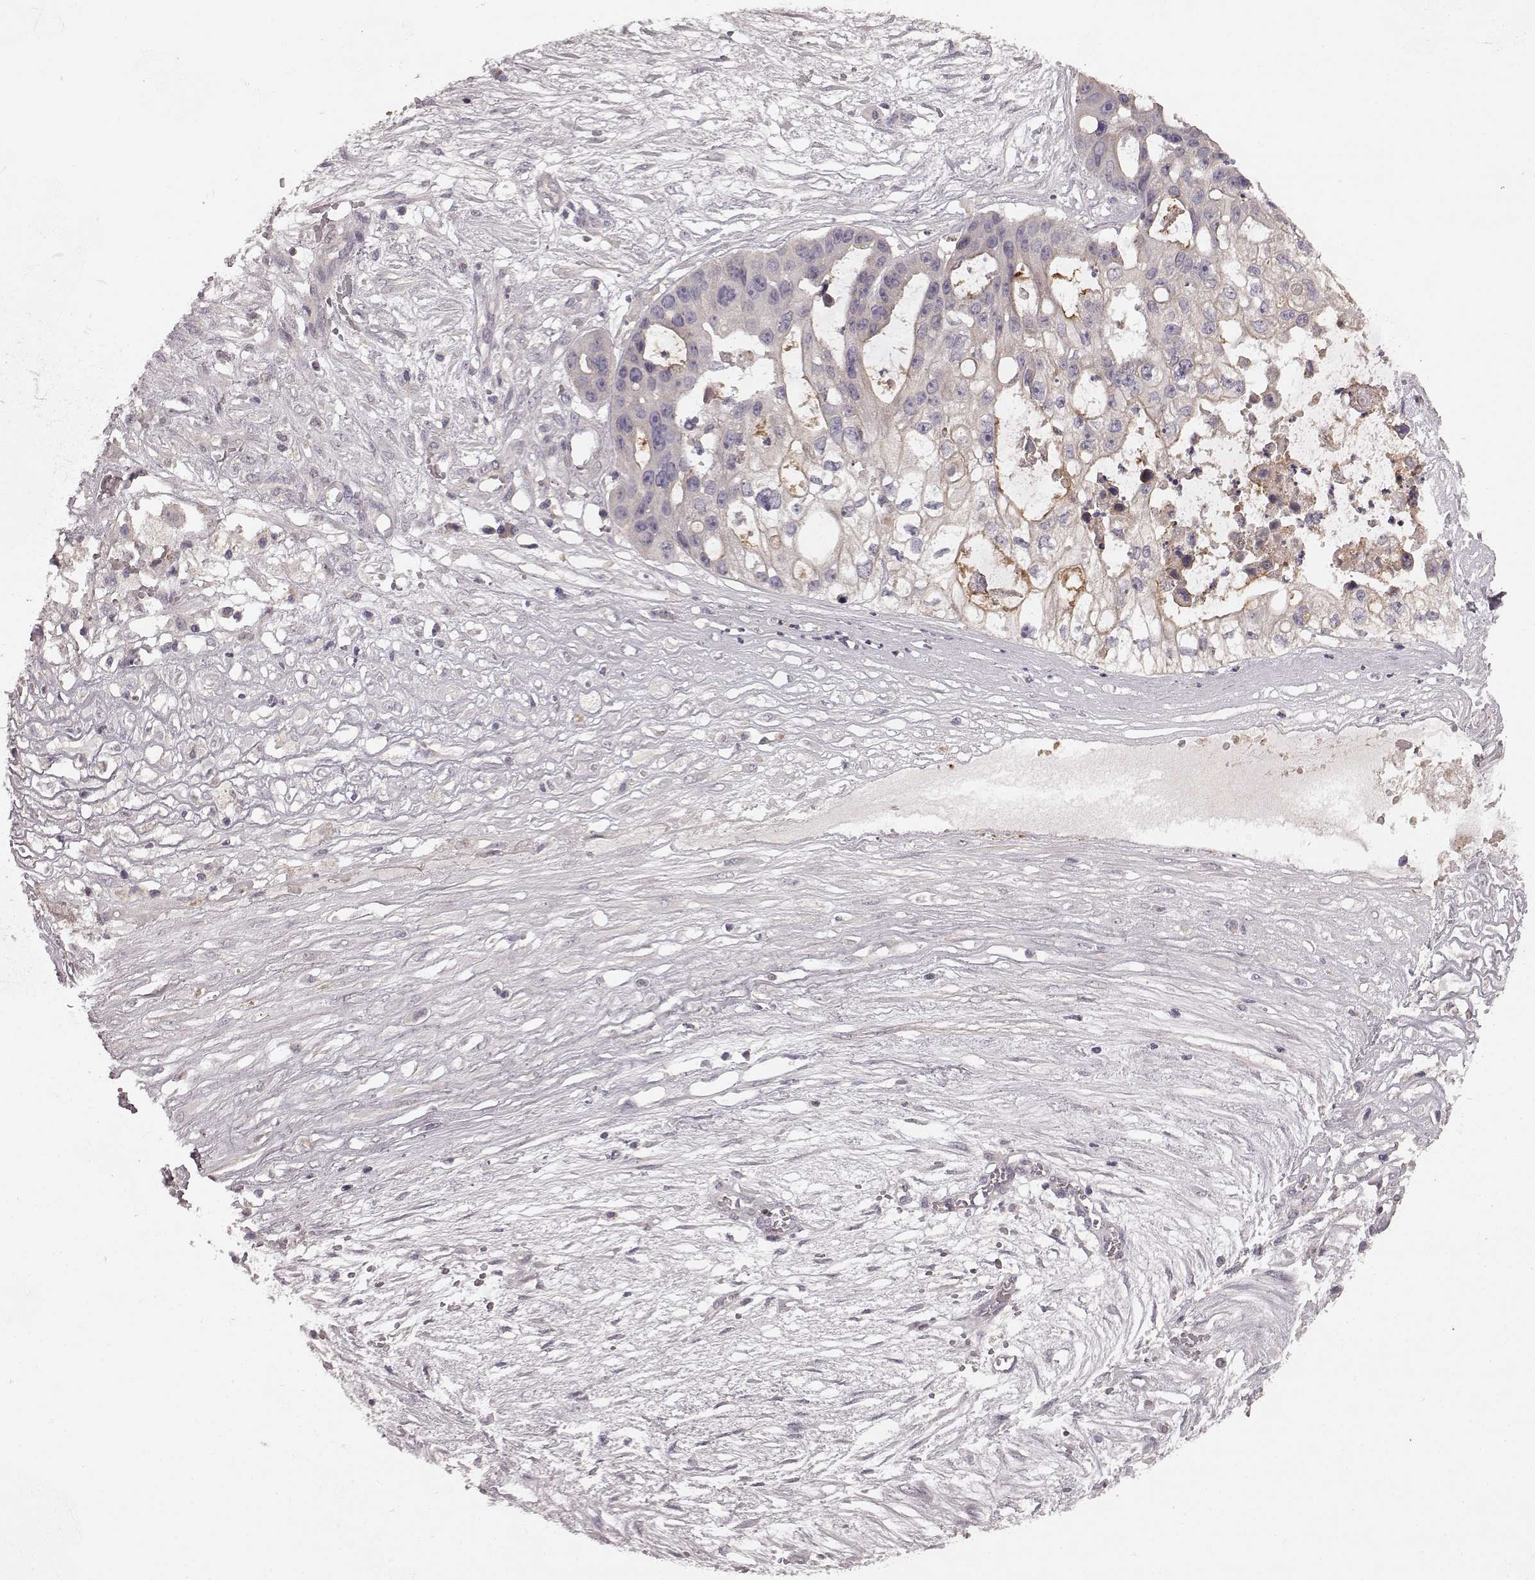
{"staining": {"intensity": "negative", "quantity": "none", "location": "none"}, "tissue": "ovarian cancer", "cell_type": "Tumor cells", "image_type": "cancer", "snomed": [{"axis": "morphology", "description": "Cystadenocarcinoma, serous, NOS"}, {"axis": "topography", "description": "Ovary"}], "caption": "Ovarian serous cystadenocarcinoma was stained to show a protein in brown. There is no significant positivity in tumor cells. The staining was performed using DAB to visualize the protein expression in brown, while the nuclei were stained in blue with hematoxylin (Magnification: 20x).", "gene": "SLC22A18", "patient": {"sex": "female", "age": 56}}